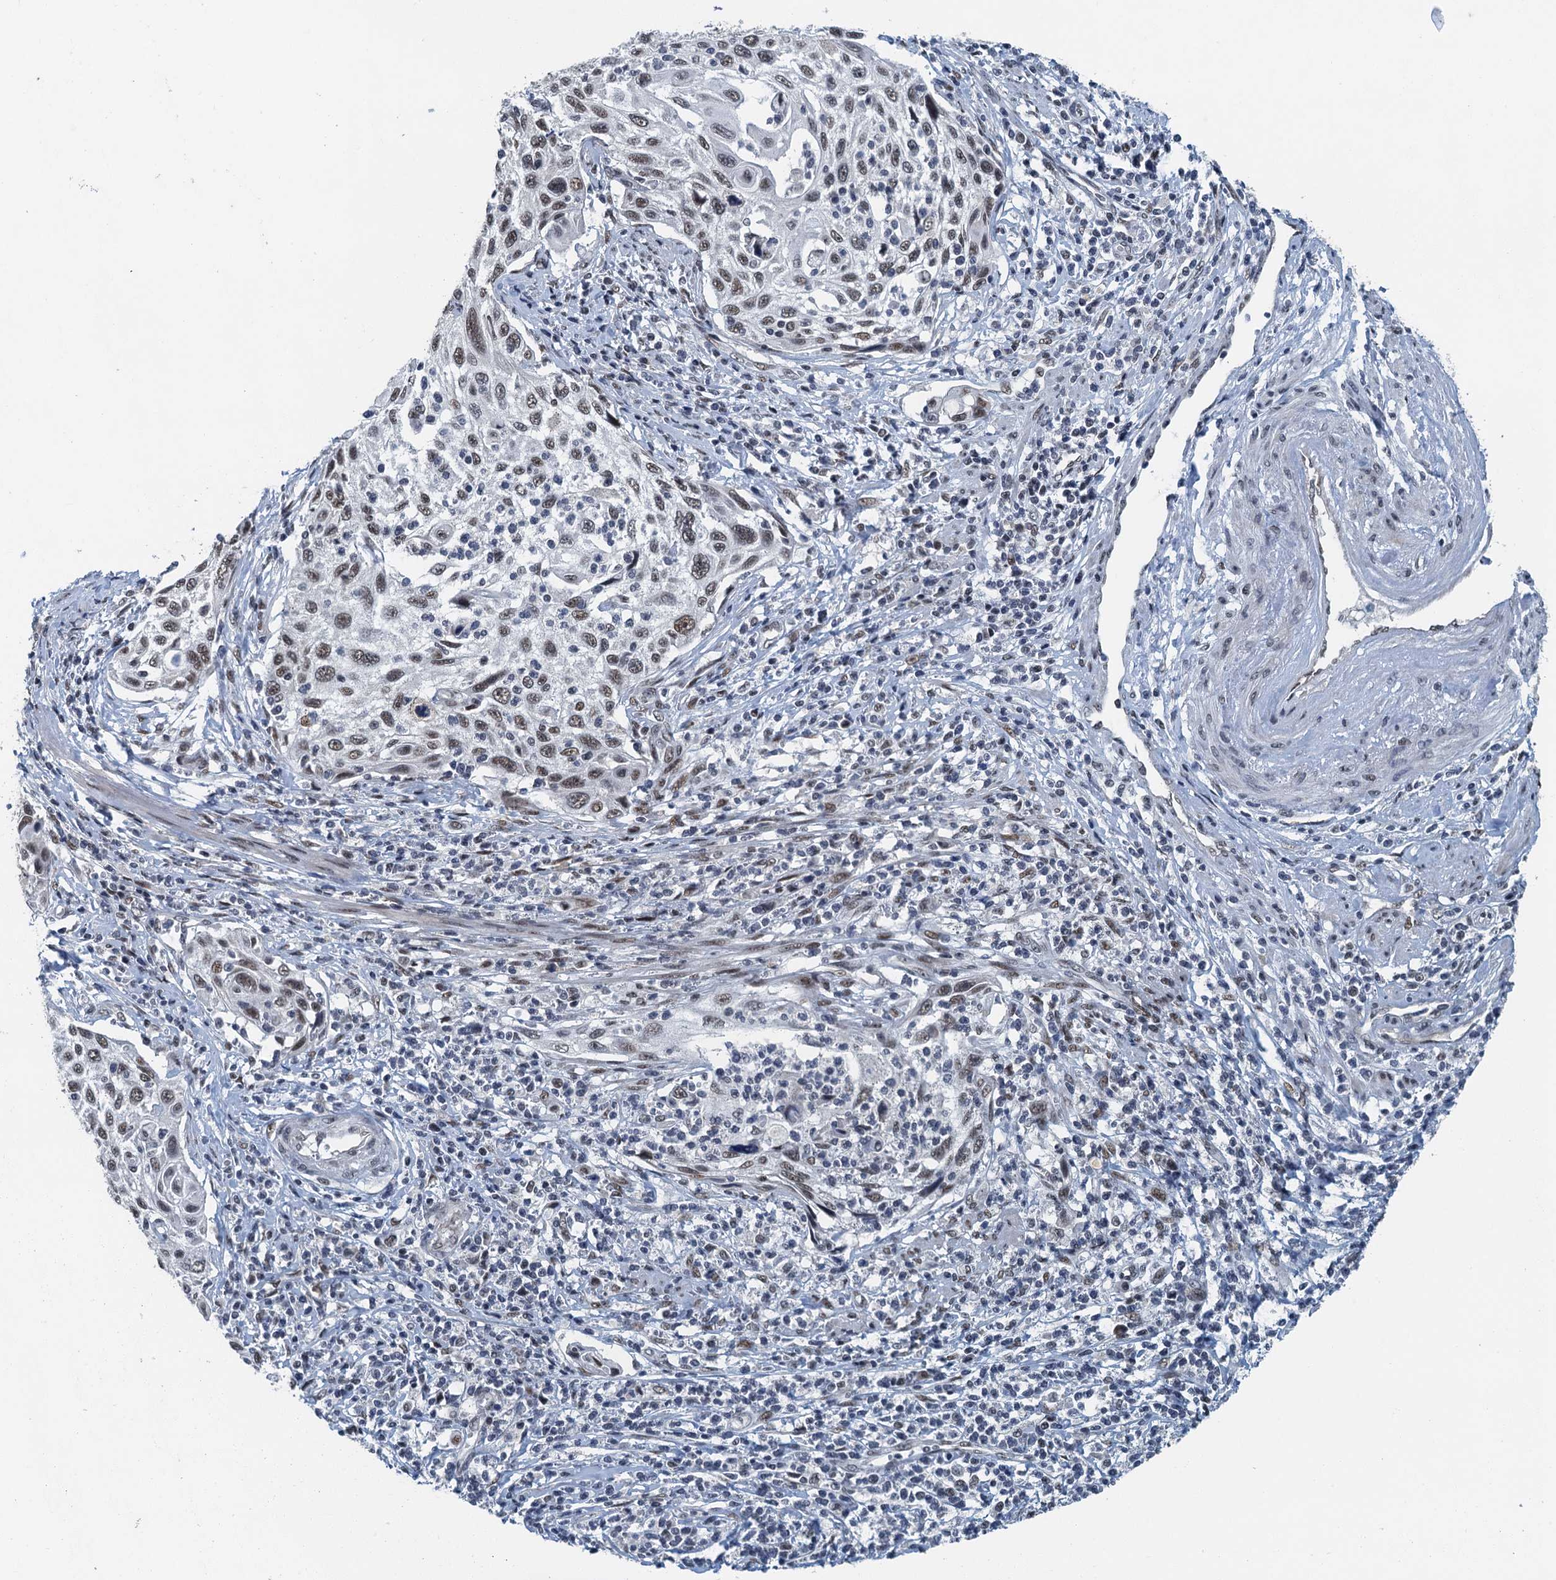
{"staining": {"intensity": "weak", "quantity": ">75%", "location": "nuclear"}, "tissue": "cervical cancer", "cell_type": "Tumor cells", "image_type": "cancer", "snomed": [{"axis": "morphology", "description": "Squamous cell carcinoma, NOS"}, {"axis": "topography", "description": "Cervix"}], "caption": "Immunohistochemical staining of squamous cell carcinoma (cervical) reveals low levels of weak nuclear protein expression in about >75% of tumor cells.", "gene": "MTA3", "patient": {"sex": "female", "age": 70}}